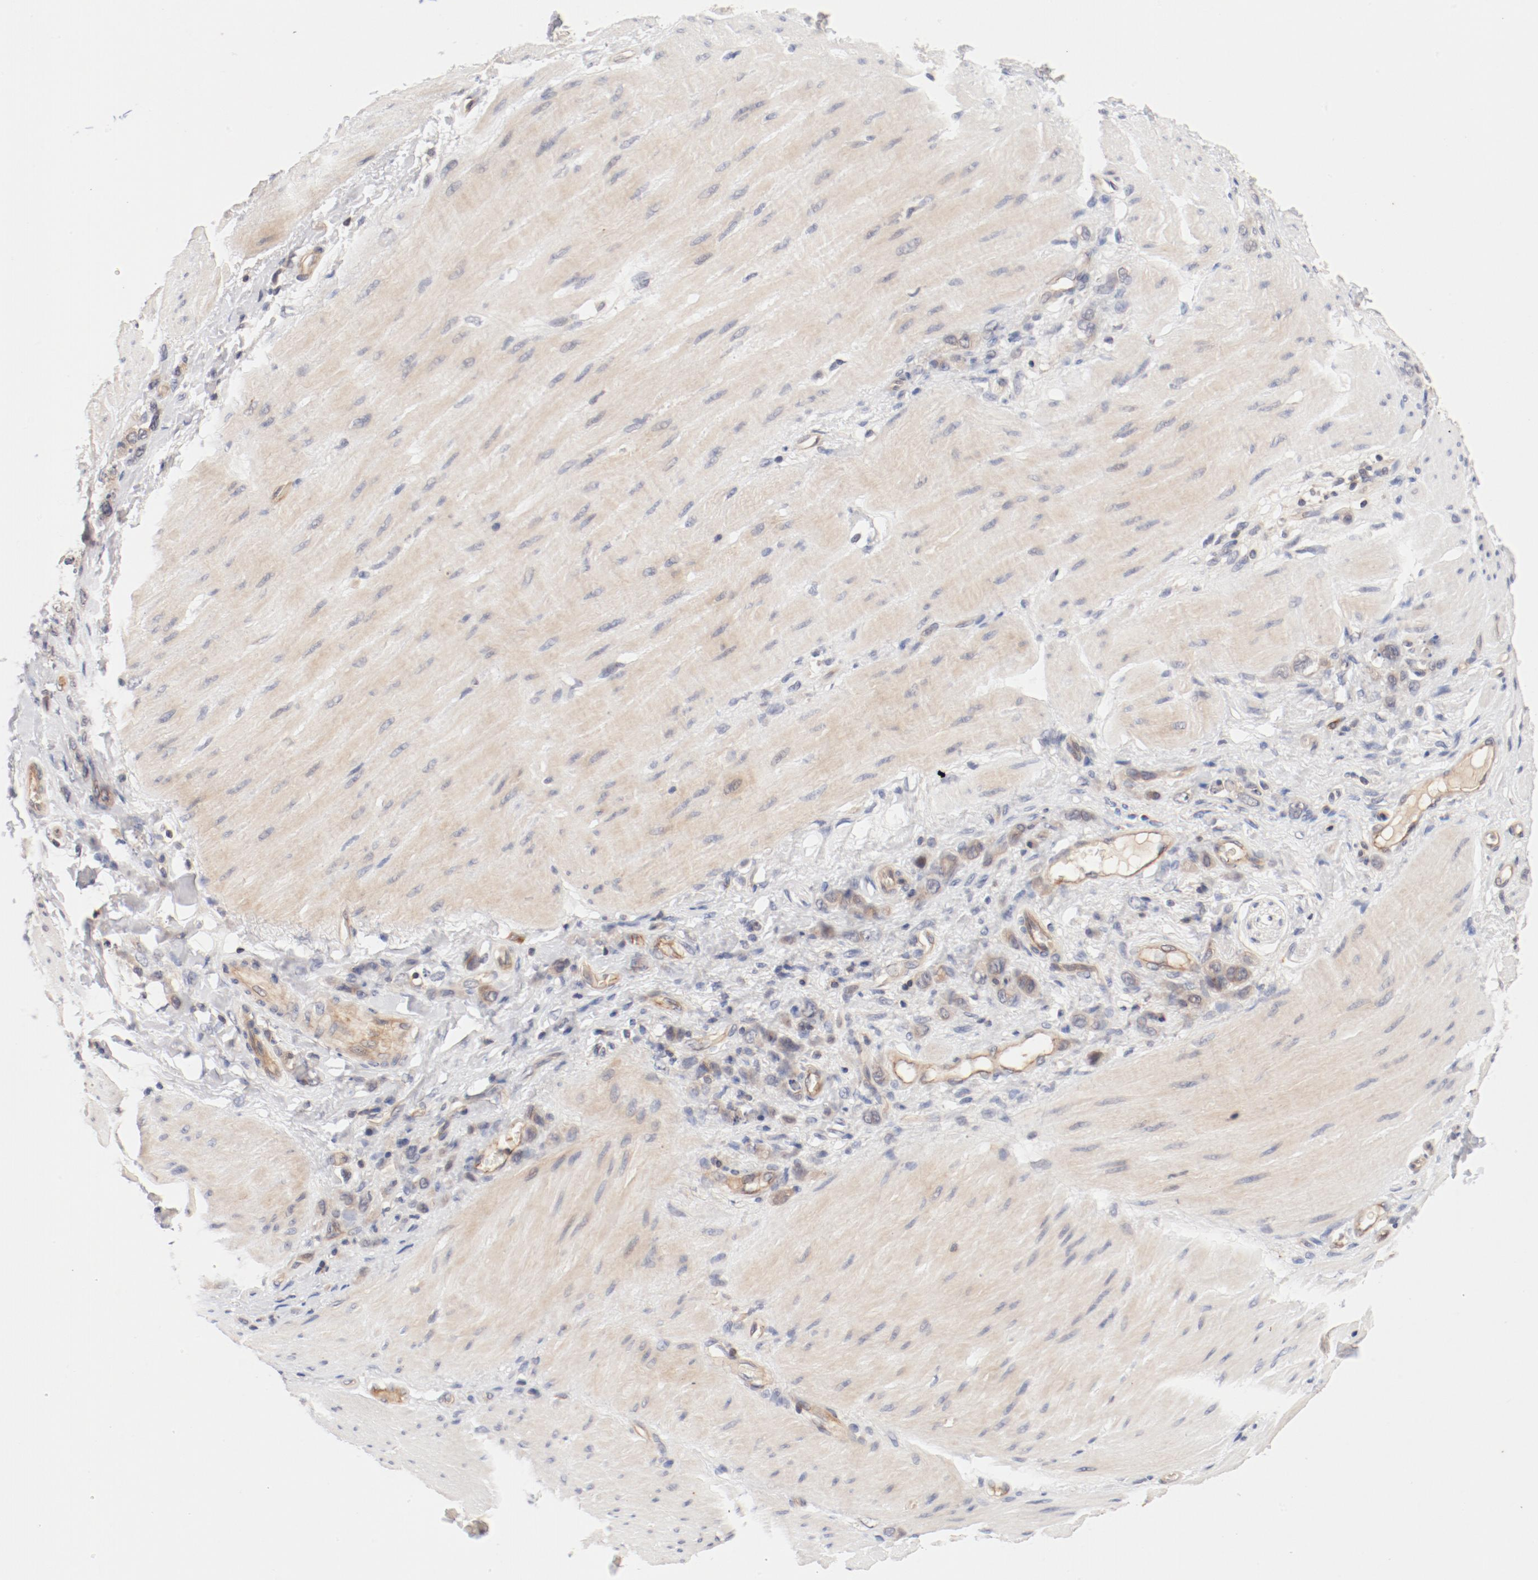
{"staining": {"intensity": "moderate", "quantity": ">75%", "location": "cytoplasmic/membranous"}, "tissue": "stomach cancer", "cell_type": "Tumor cells", "image_type": "cancer", "snomed": [{"axis": "morphology", "description": "Normal tissue, NOS"}, {"axis": "morphology", "description": "Adenocarcinoma, NOS"}, {"axis": "topography", "description": "Stomach"}], "caption": "Immunohistochemical staining of human adenocarcinoma (stomach) demonstrates moderate cytoplasmic/membranous protein staining in about >75% of tumor cells.", "gene": "ZNF267", "patient": {"sex": "male", "age": 82}}